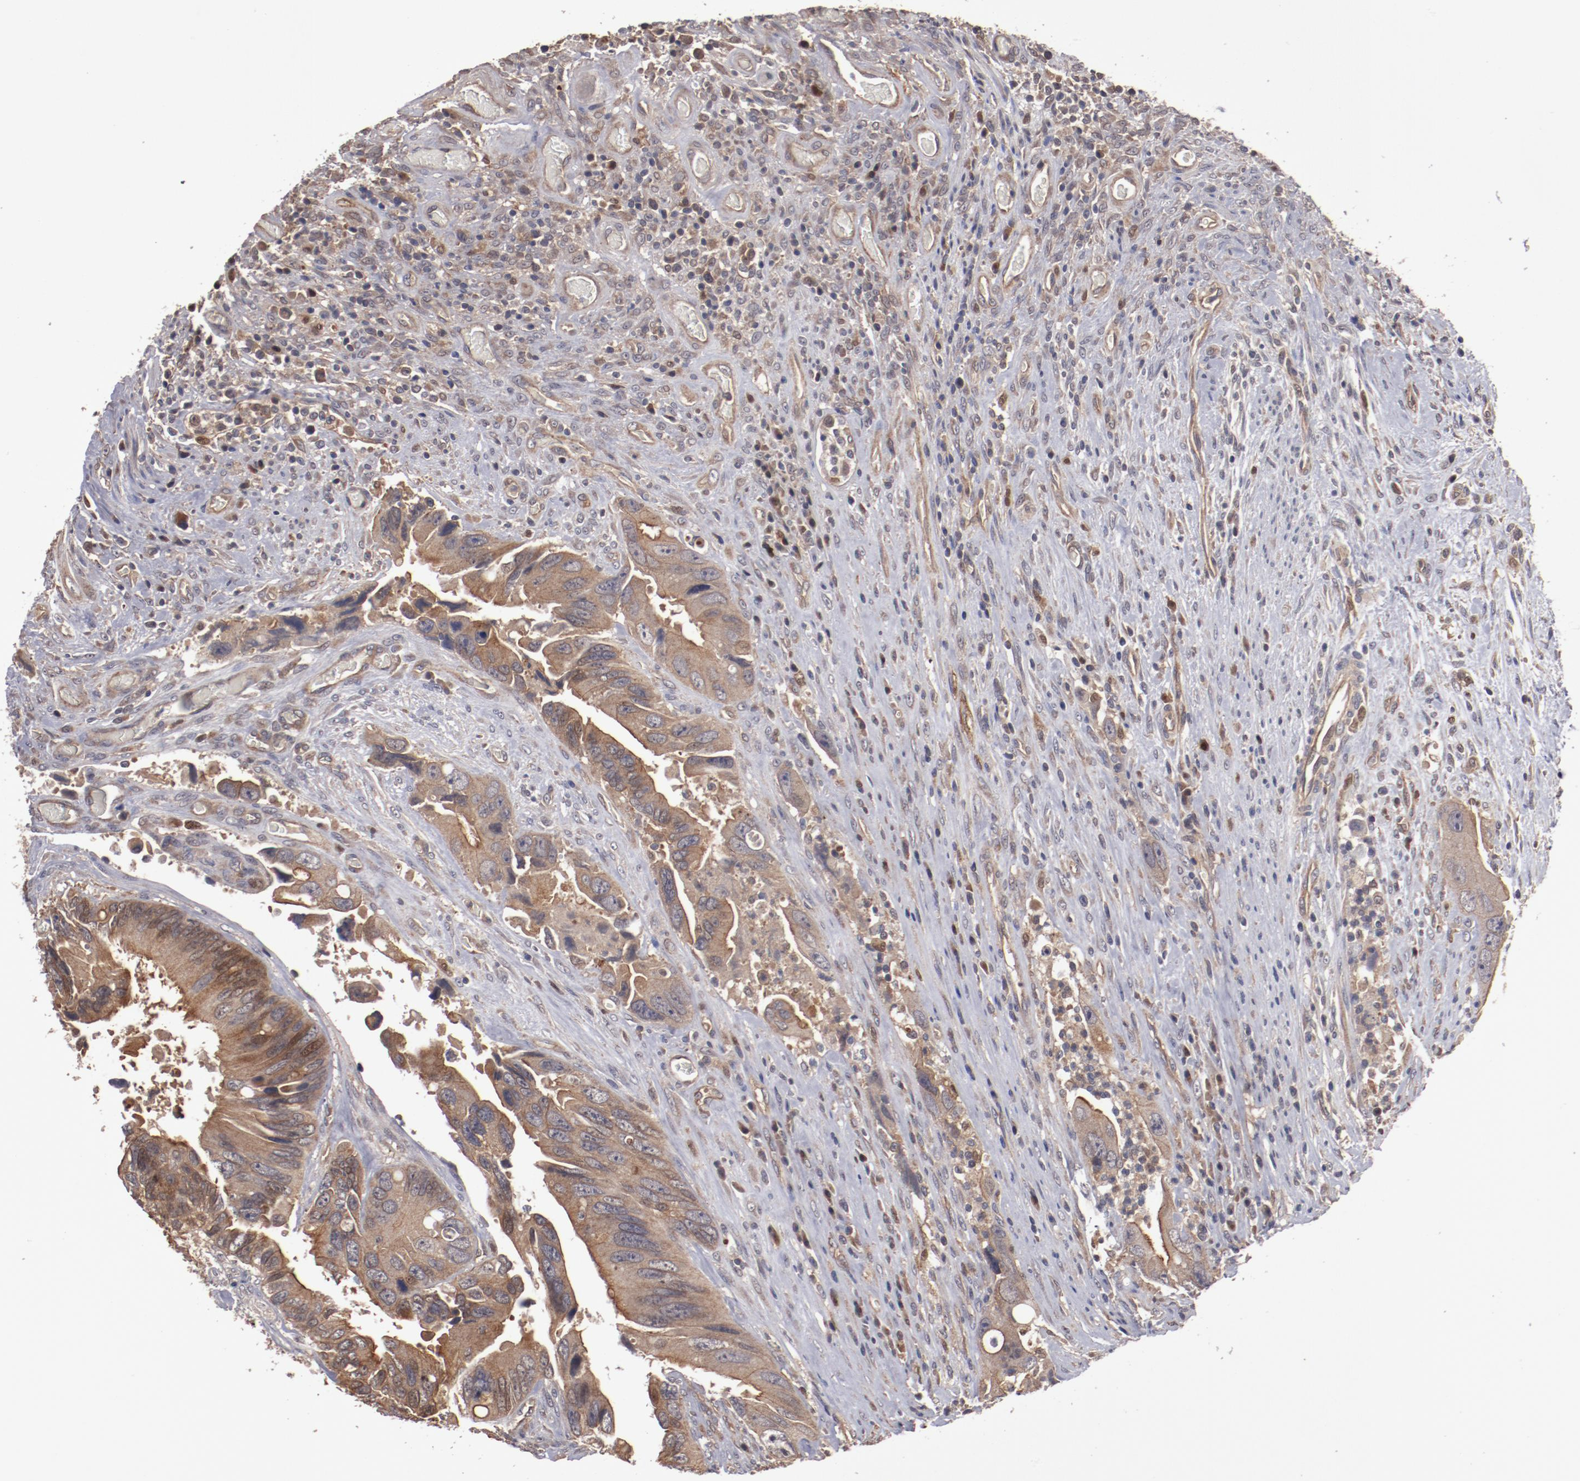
{"staining": {"intensity": "moderate", "quantity": ">75%", "location": "cytoplasmic/membranous"}, "tissue": "colorectal cancer", "cell_type": "Tumor cells", "image_type": "cancer", "snomed": [{"axis": "morphology", "description": "Adenocarcinoma, NOS"}, {"axis": "topography", "description": "Rectum"}], "caption": "Immunohistochemistry (IHC) histopathology image of neoplastic tissue: colorectal cancer stained using immunohistochemistry (IHC) exhibits medium levels of moderate protein expression localized specifically in the cytoplasmic/membranous of tumor cells, appearing as a cytoplasmic/membranous brown color.", "gene": "DNAAF2", "patient": {"sex": "male", "age": 70}}